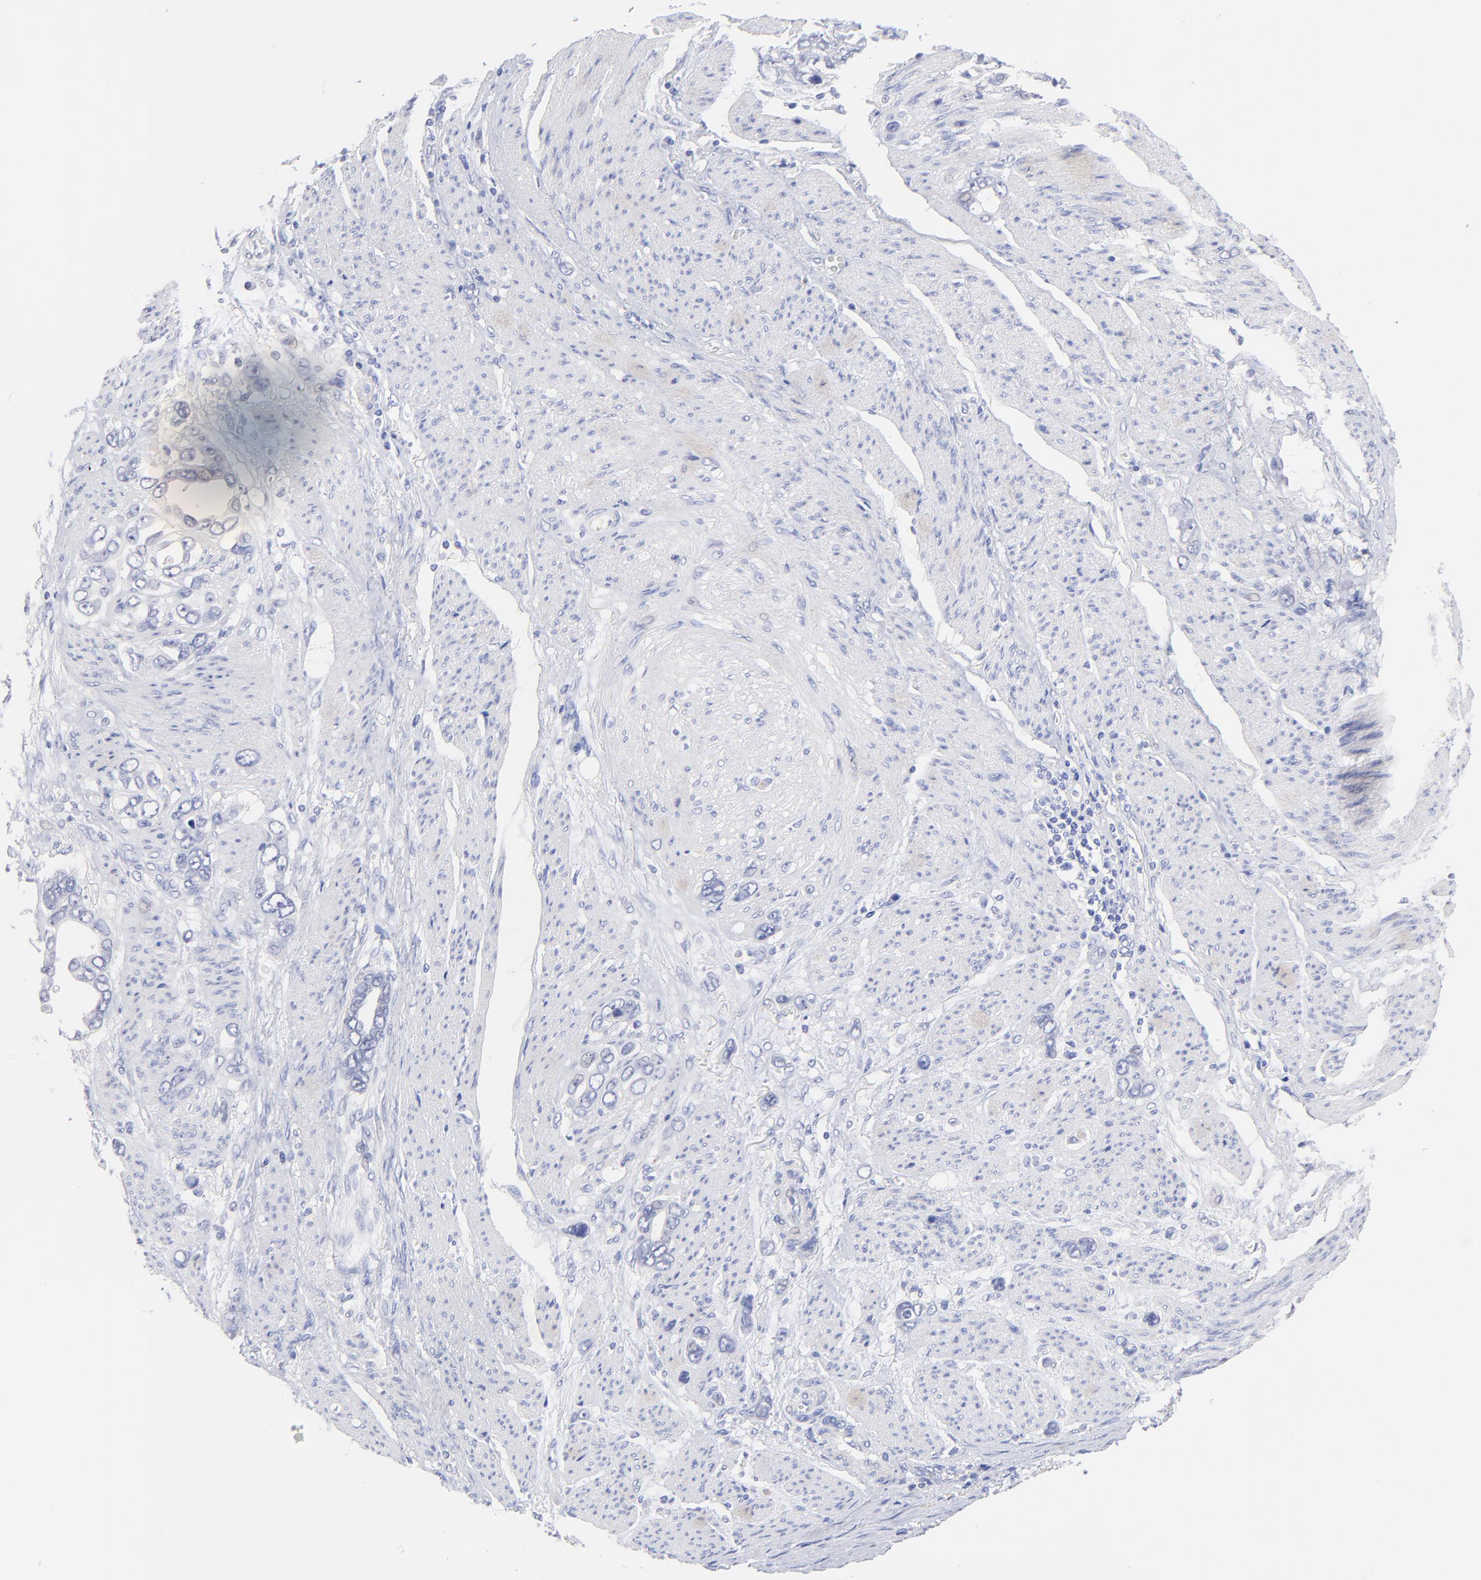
{"staining": {"intensity": "negative", "quantity": "none", "location": "none"}, "tissue": "stomach cancer", "cell_type": "Tumor cells", "image_type": "cancer", "snomed": [{"axis": "morphology", "description": "Adenocarcinoma, NOS"}, {"axis": "topography", "description": "Stomach"}], "caption": "The immunohistochemistry photomicrograph has no significant staining in tumor cells of stomach cancer tissue.", "gene": "CFAP57", "patient": {"sex": "male", "age": 78}}